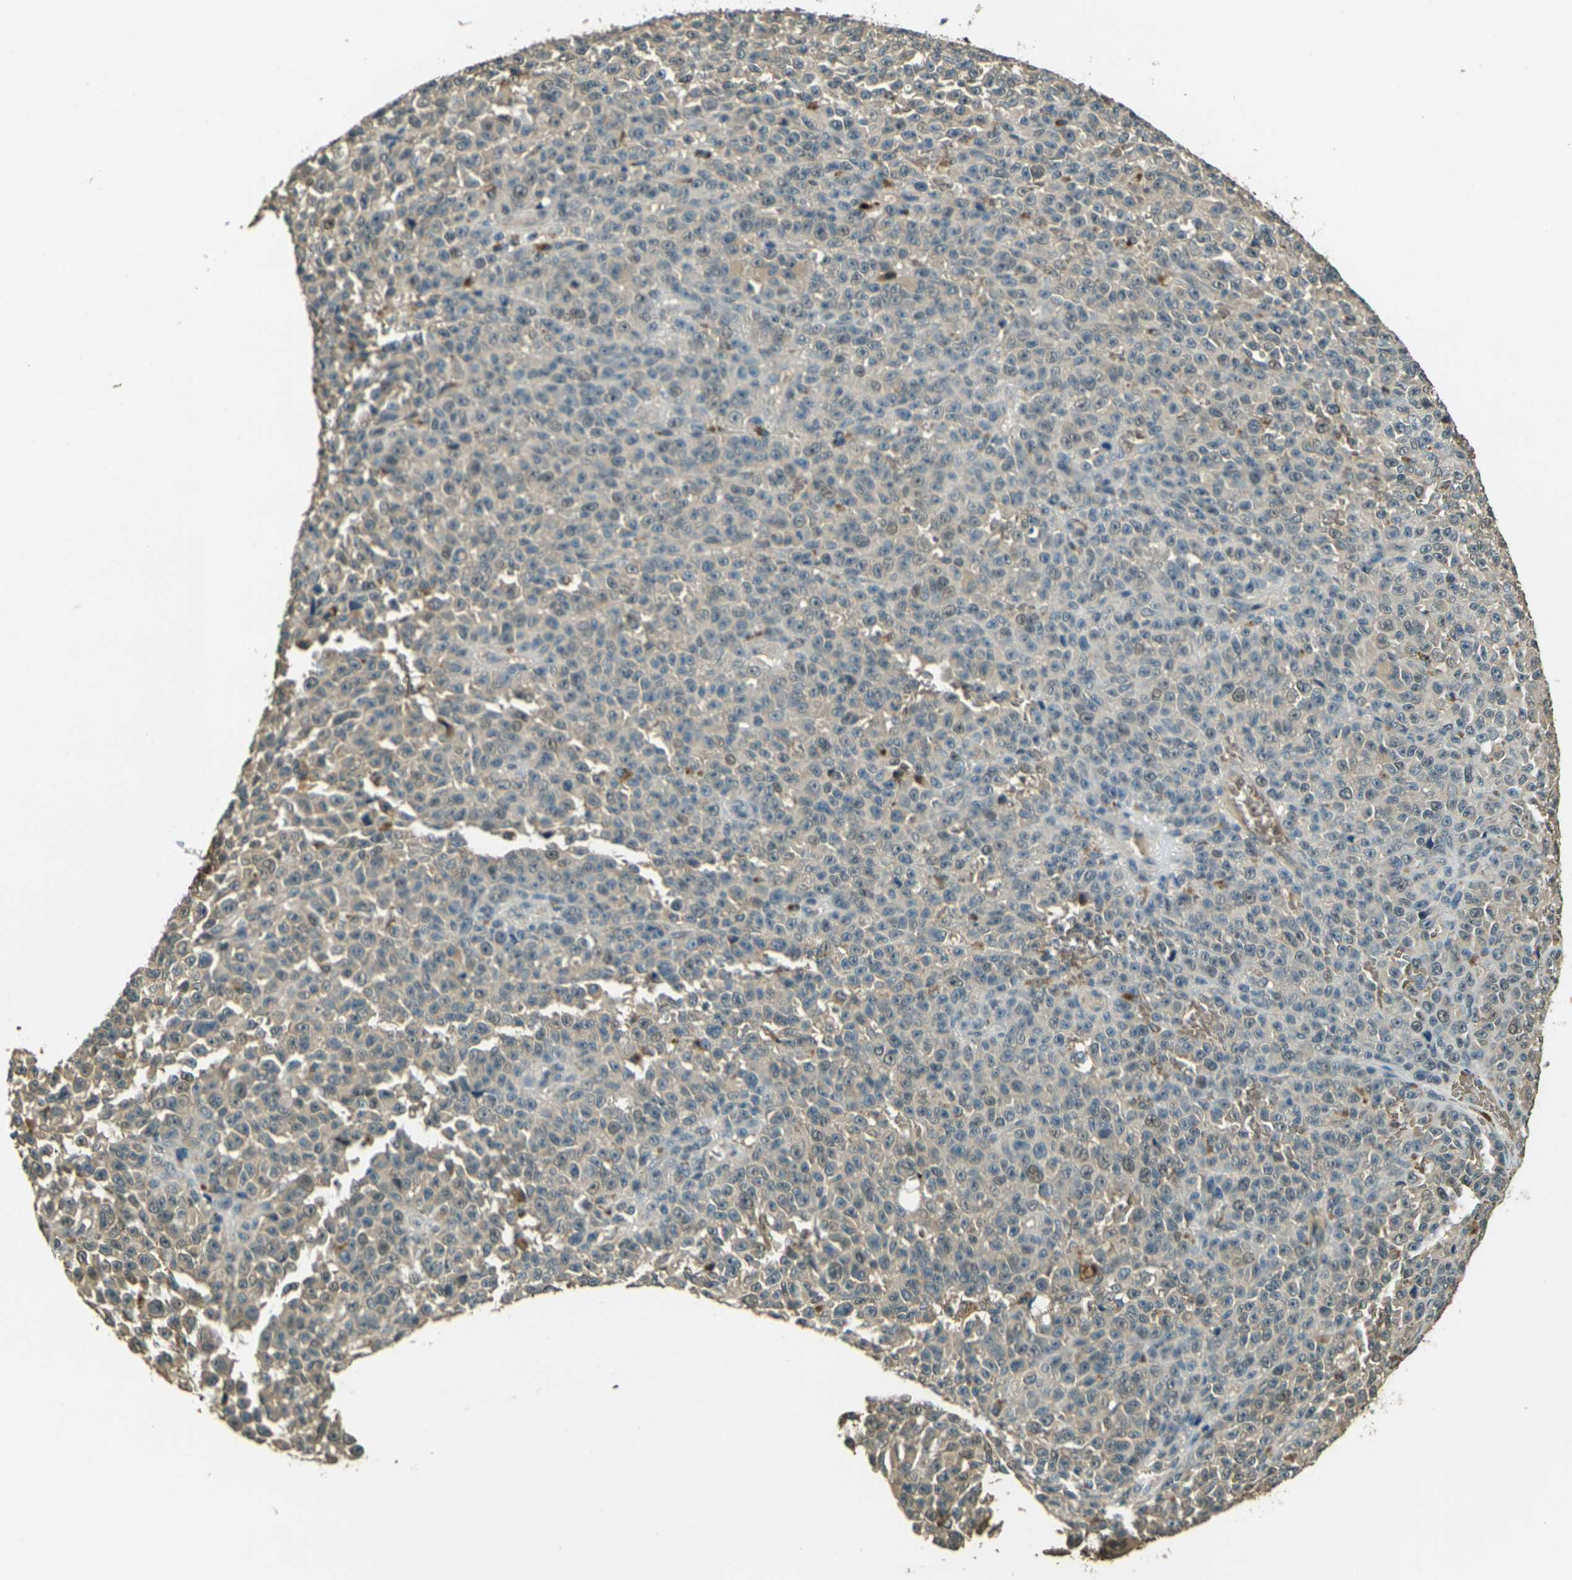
{"staining": {"intensity": "weak", "quantity": ">75%", "location": "cytoplasmic/membranous"}, "tissue": "melanoma", "cell_type": "Tumor cells", "image_type": "cancer", "snomed": [{"axis": "morphology", "description": "Malignant melanoma, NOS"}, {"axis": "topography", "description": "Skin"}], "caption": "High-magnification brightfield microscopy of malignant melanoma stained with DAB (3,3'-diaminobenzidine) (brown) and counterstained with hematoxylin (blue). tumor cells exhibit weak cytoplasmic/membranous positivity is present in about>75% of cells. Nuclei are stained in blue.", "gene": "TOR1A", "patient": {"sex": "female", "age": 82}}